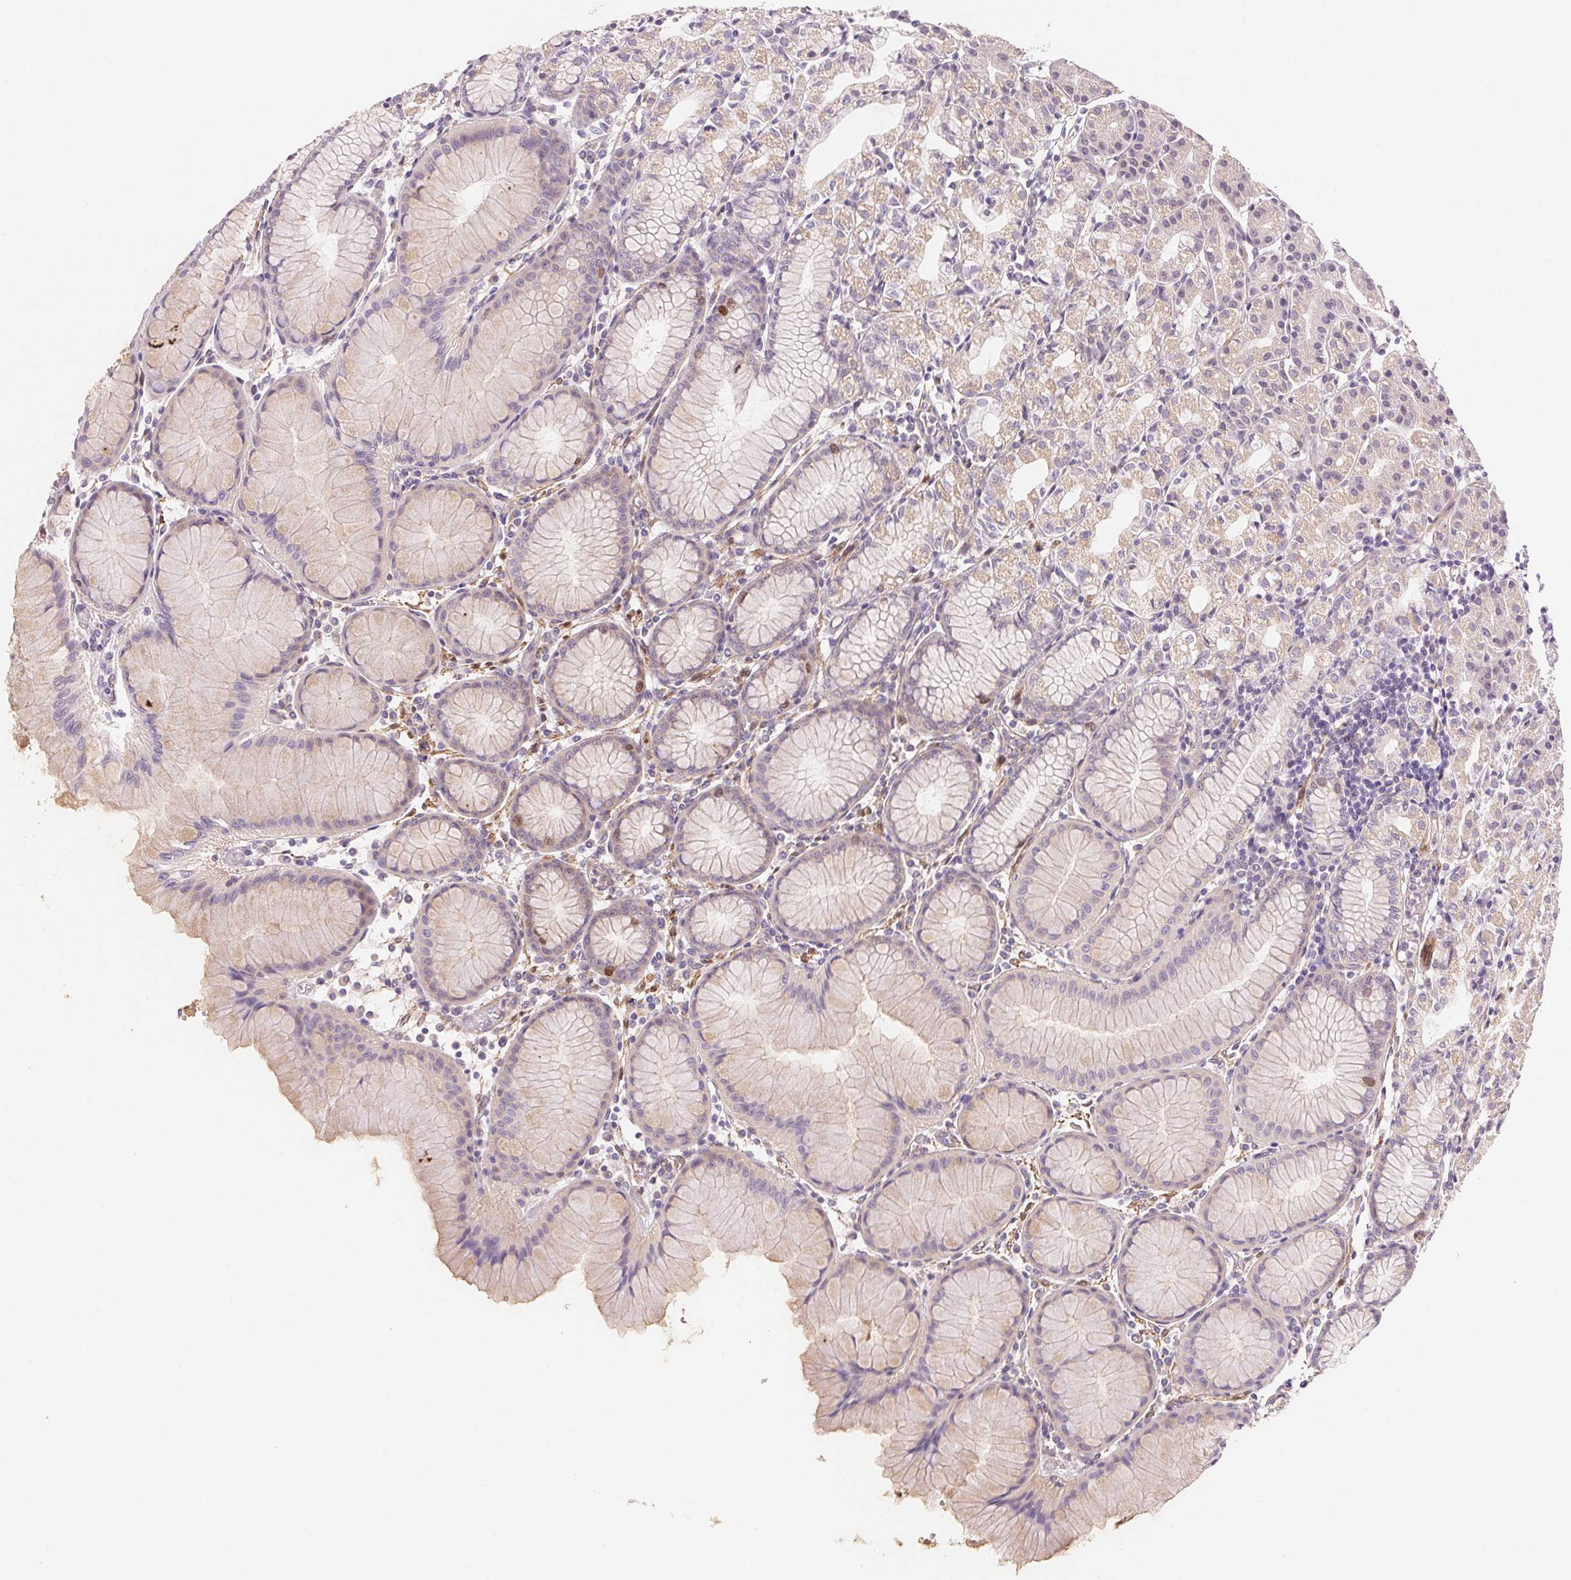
{"staining": {"intensity": "weak", "quantity": "25%-75%", "location": "cytoplasmic/membranous"}, "tissue": "stomach", "cell_type": "Glandular cells", "image_type": "normal", "snomed": [{"axis": "morphology", "description": "Normal tissue, NOS"}, {"axis": "topography", "description": "Stomach"}], "caption": "A brown stain labels weak cytoplasmic/membranous positivity of a protein in glandular cells of unremarkable stomach.", "gene": "SMTN", "patient": {"sex": "female", "age": 57}}